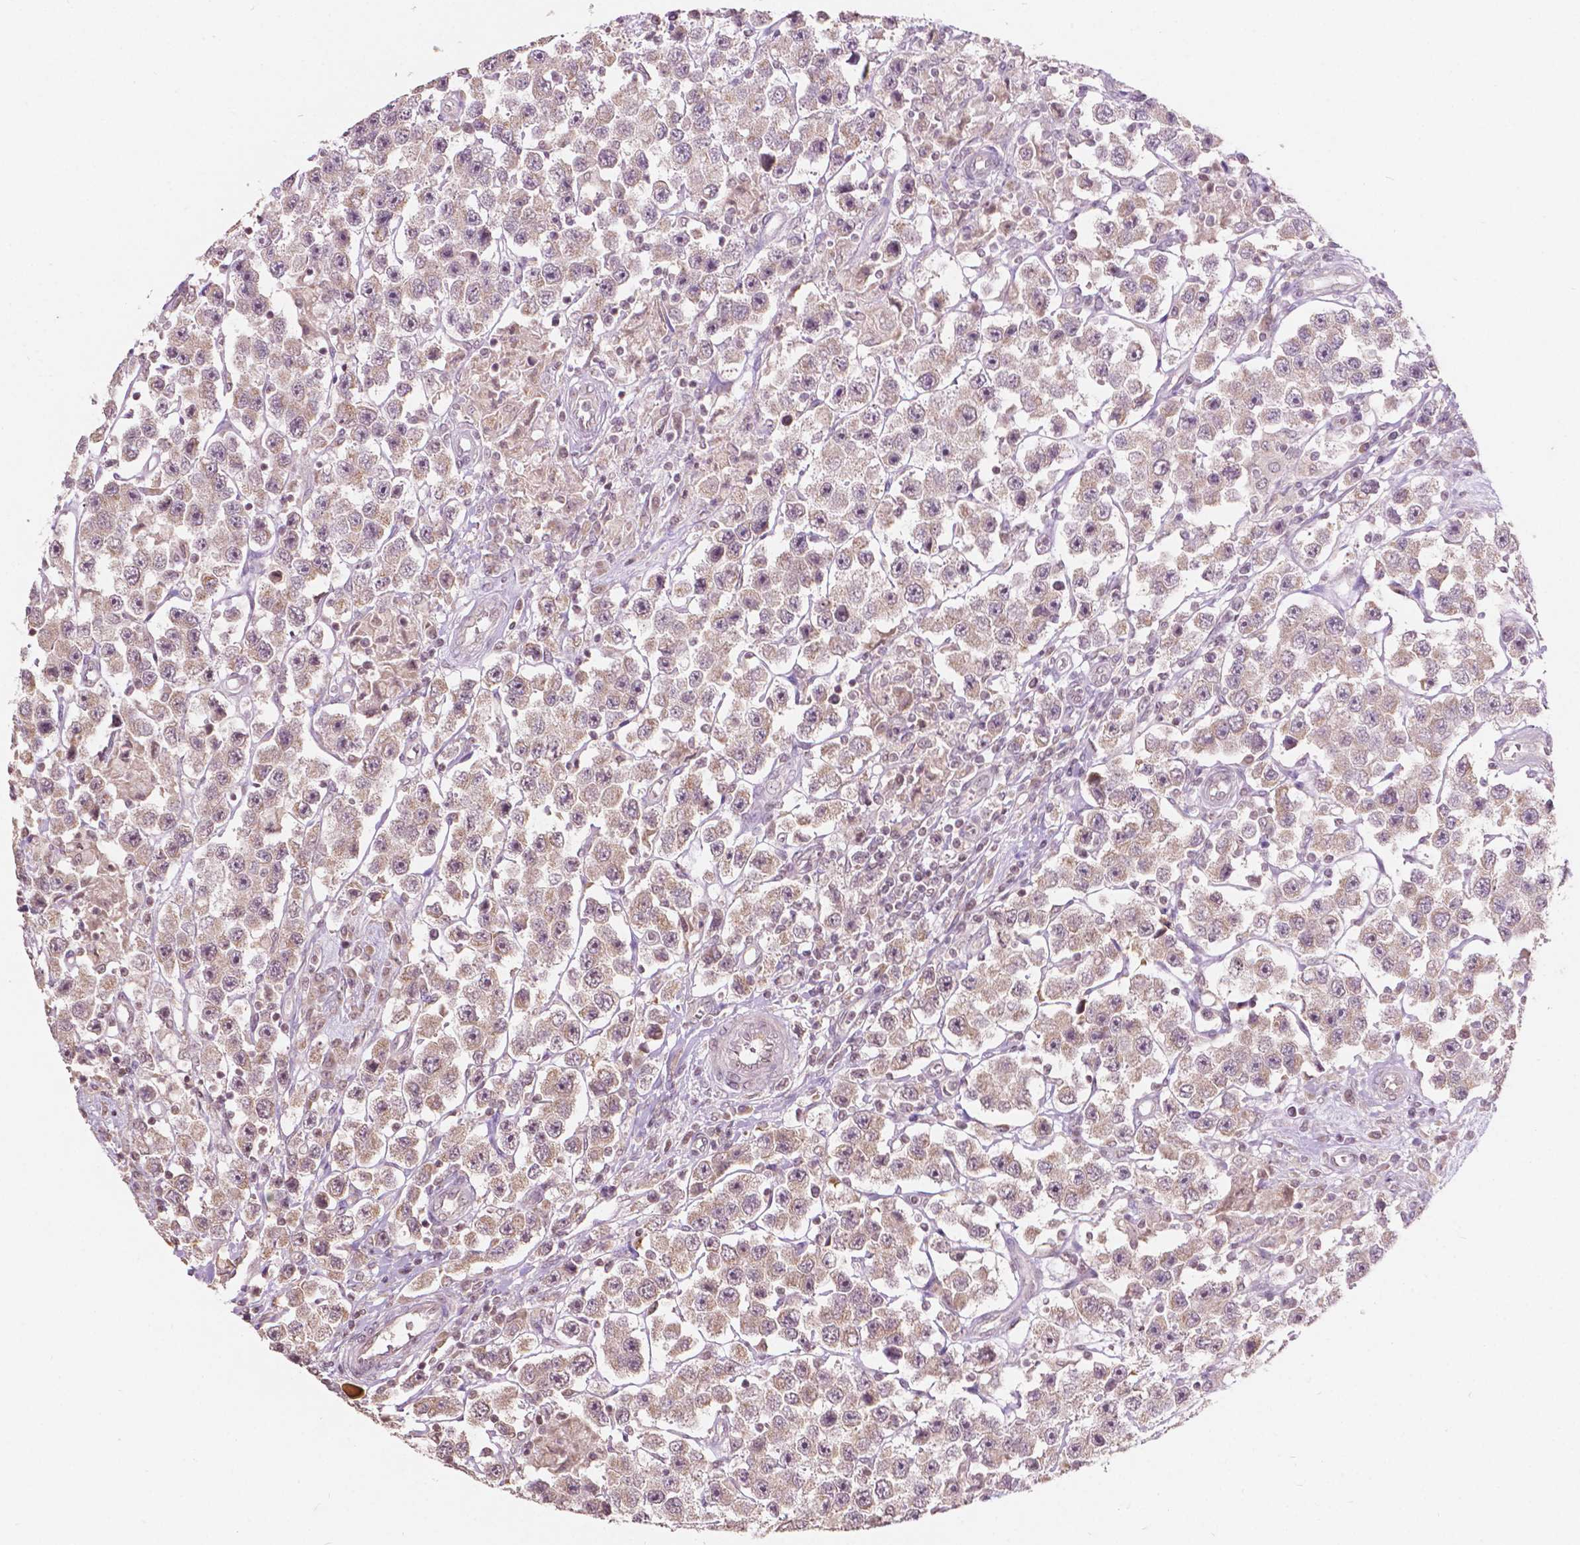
{"staining": {"intensity": "weak", "quantity": ">75%", "location": "cytoplasmic/membranous"}, "tissue": "testis cancer", "cell_type": "Tumor cells", "image_type": "cancer", "snomed": [{"axis": "morphology", "description": "Seminoma, NOS"}, {"axis": "topography", "description": "Testis"}], "caption": "Seminoma (testis) was stained to show a protein in brown. There is low levels of weak cytoplasmic/membranous positivity in about >75% of tumor cells.", "gene": "NOS1AP", "patient": {"sex": "male", "age": 45}}